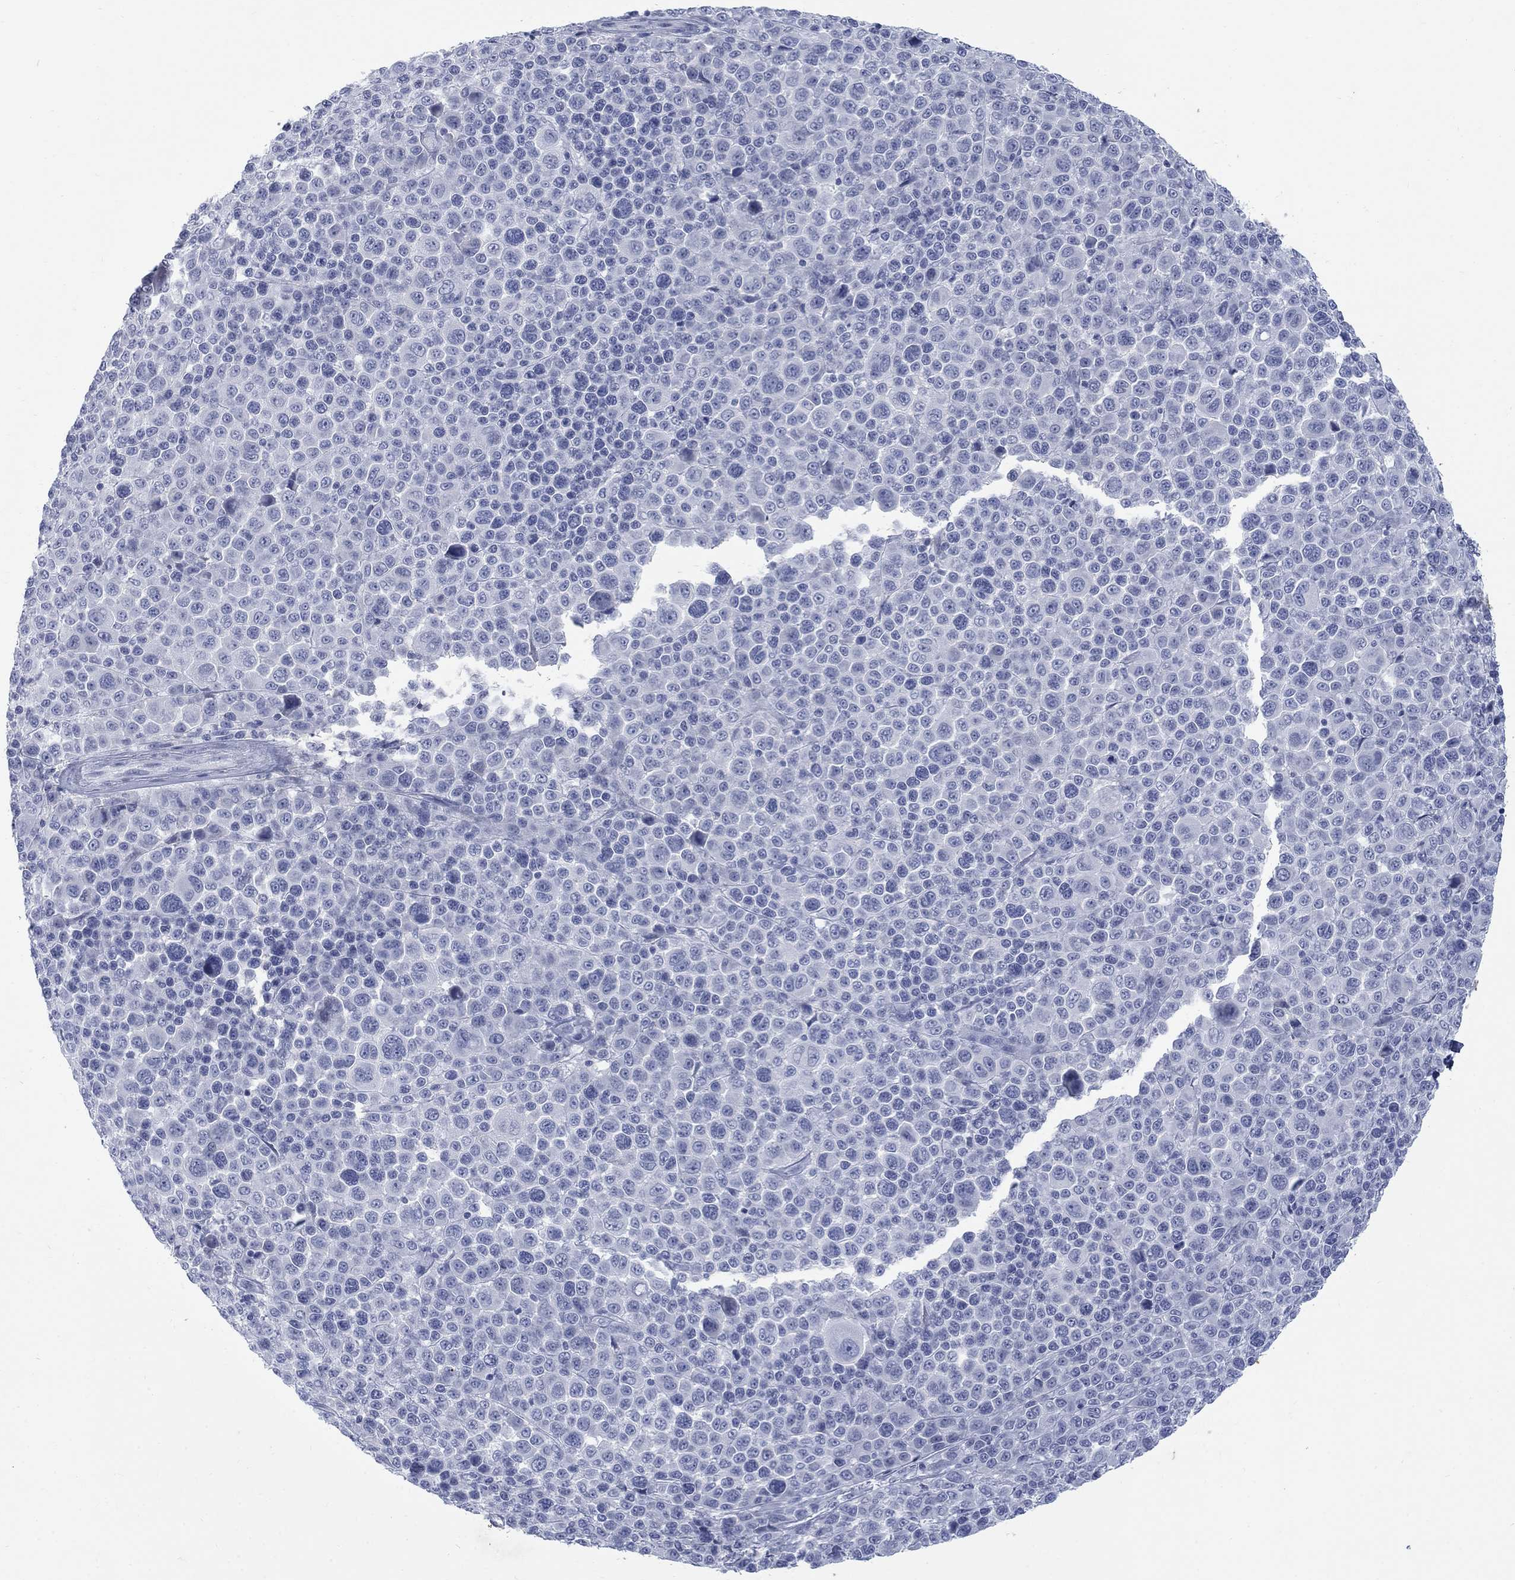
{"staining": {"intensity": "negative", "quantity": "none", "location": "none"}, "tissue": "melanoma", "cell_type": "Tumor cells", "image_type": "cancer", "snomed": [{"axis": "morphology", "description": "Malignant melanoma, NOS"}, {"axis": "topography", "description": "Skin"}], "caption": "Immunohistochemistry (IHC) image of melanoma stained for a protein (brown), which demonstrates no expression in tumor cells.", "gene": "RFTN2", "patient": {"sex": "female", "age": 57}}